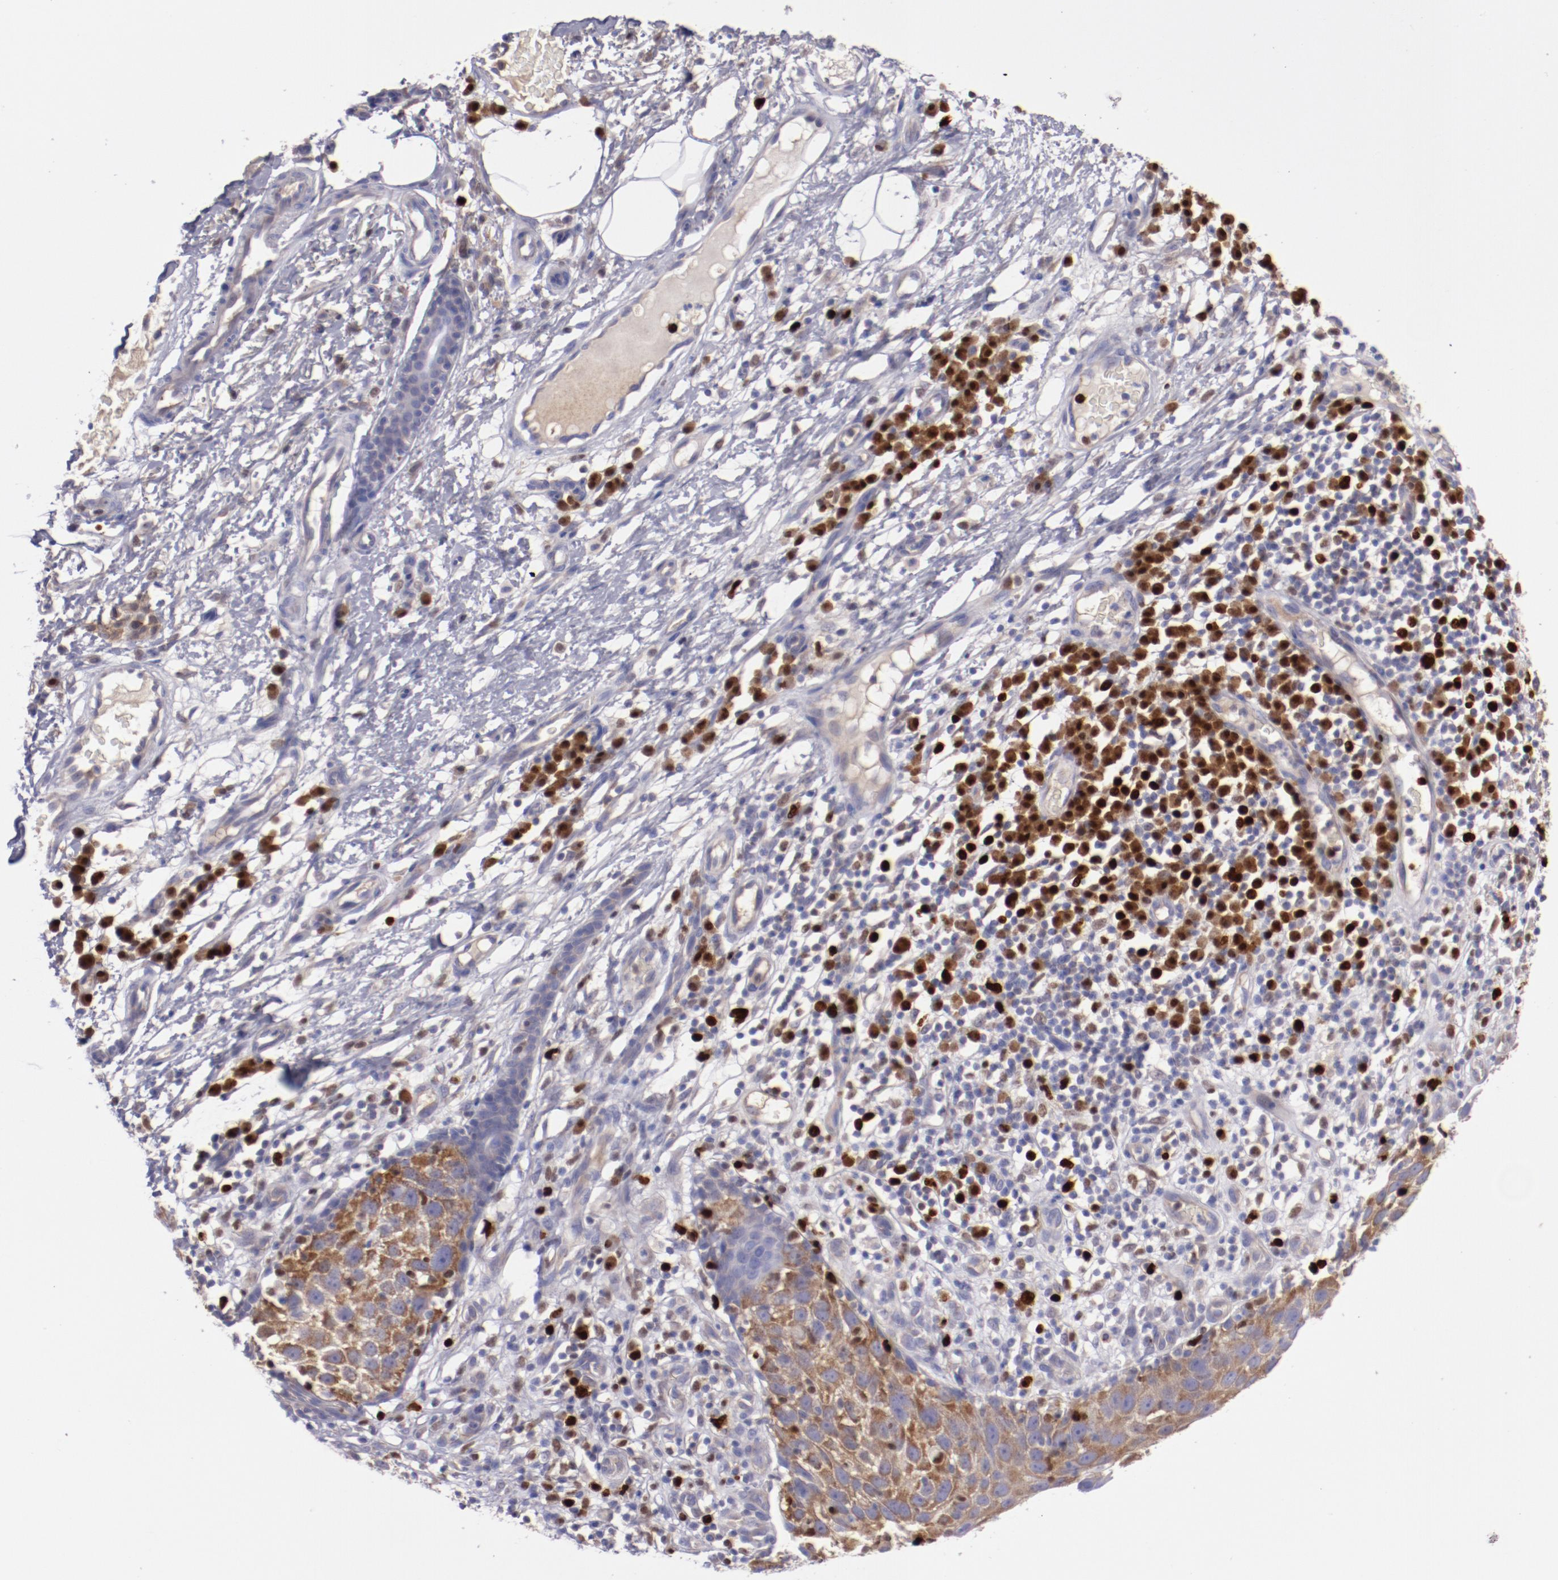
{"staining": {"intensity": "moderate", "quantity": ">75%", "location": "cytoplasmic/membranous"}, "tissue": "skin cancer", "cell_type": "Tumor cells", "image_type": "cancer", "snomed": [{"axis": "morphology", "description": "Squamous cell carcinoma, NOS"}, {"axis": "topography", "description": "Skin"}], "caption": "Protein staining reveals moderate cytoplasmic/membranous positivity in about >75% of tumor cells in skin cancer.", "gene": "IRF8", "patient": {"sex": "male", "age": 87}}